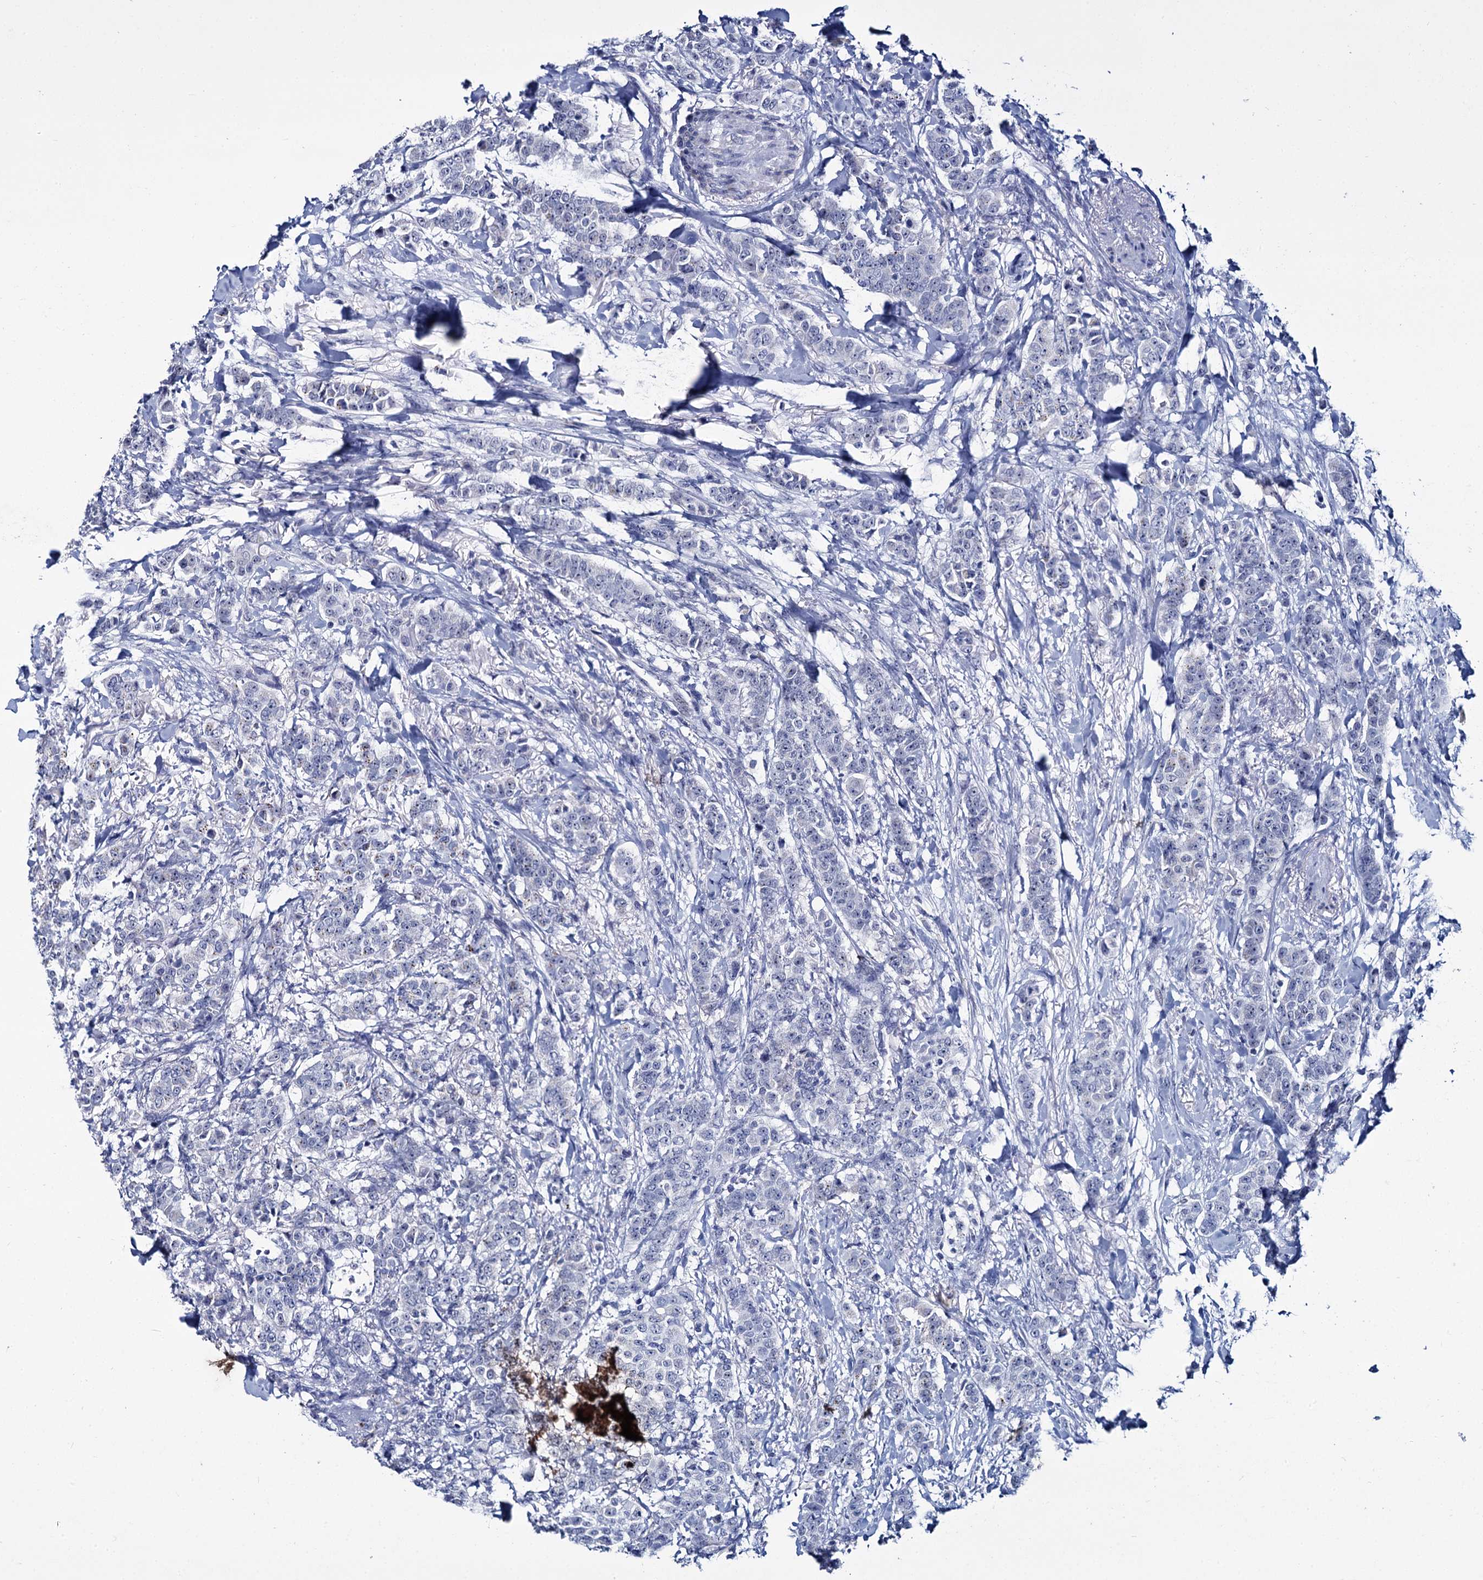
{"staining": {"intensity": "negative", "quantity": "none", "location": "none"}, "tissue": "breast cancer", "cell_type": "Tumor cells", "image_type": "cancer", "snomed": [{"axis": "morphology", "description": "Duct carcinoma"}, {"axis": "topography", "description": "Breast"}], "caption": "Breast cancer stained for a protein using immunohistochemistry (IHC) demonstrates no expression tumor cells.", "gene": "RPUSD4", "patient": {"sex": "female", "age": 40}}